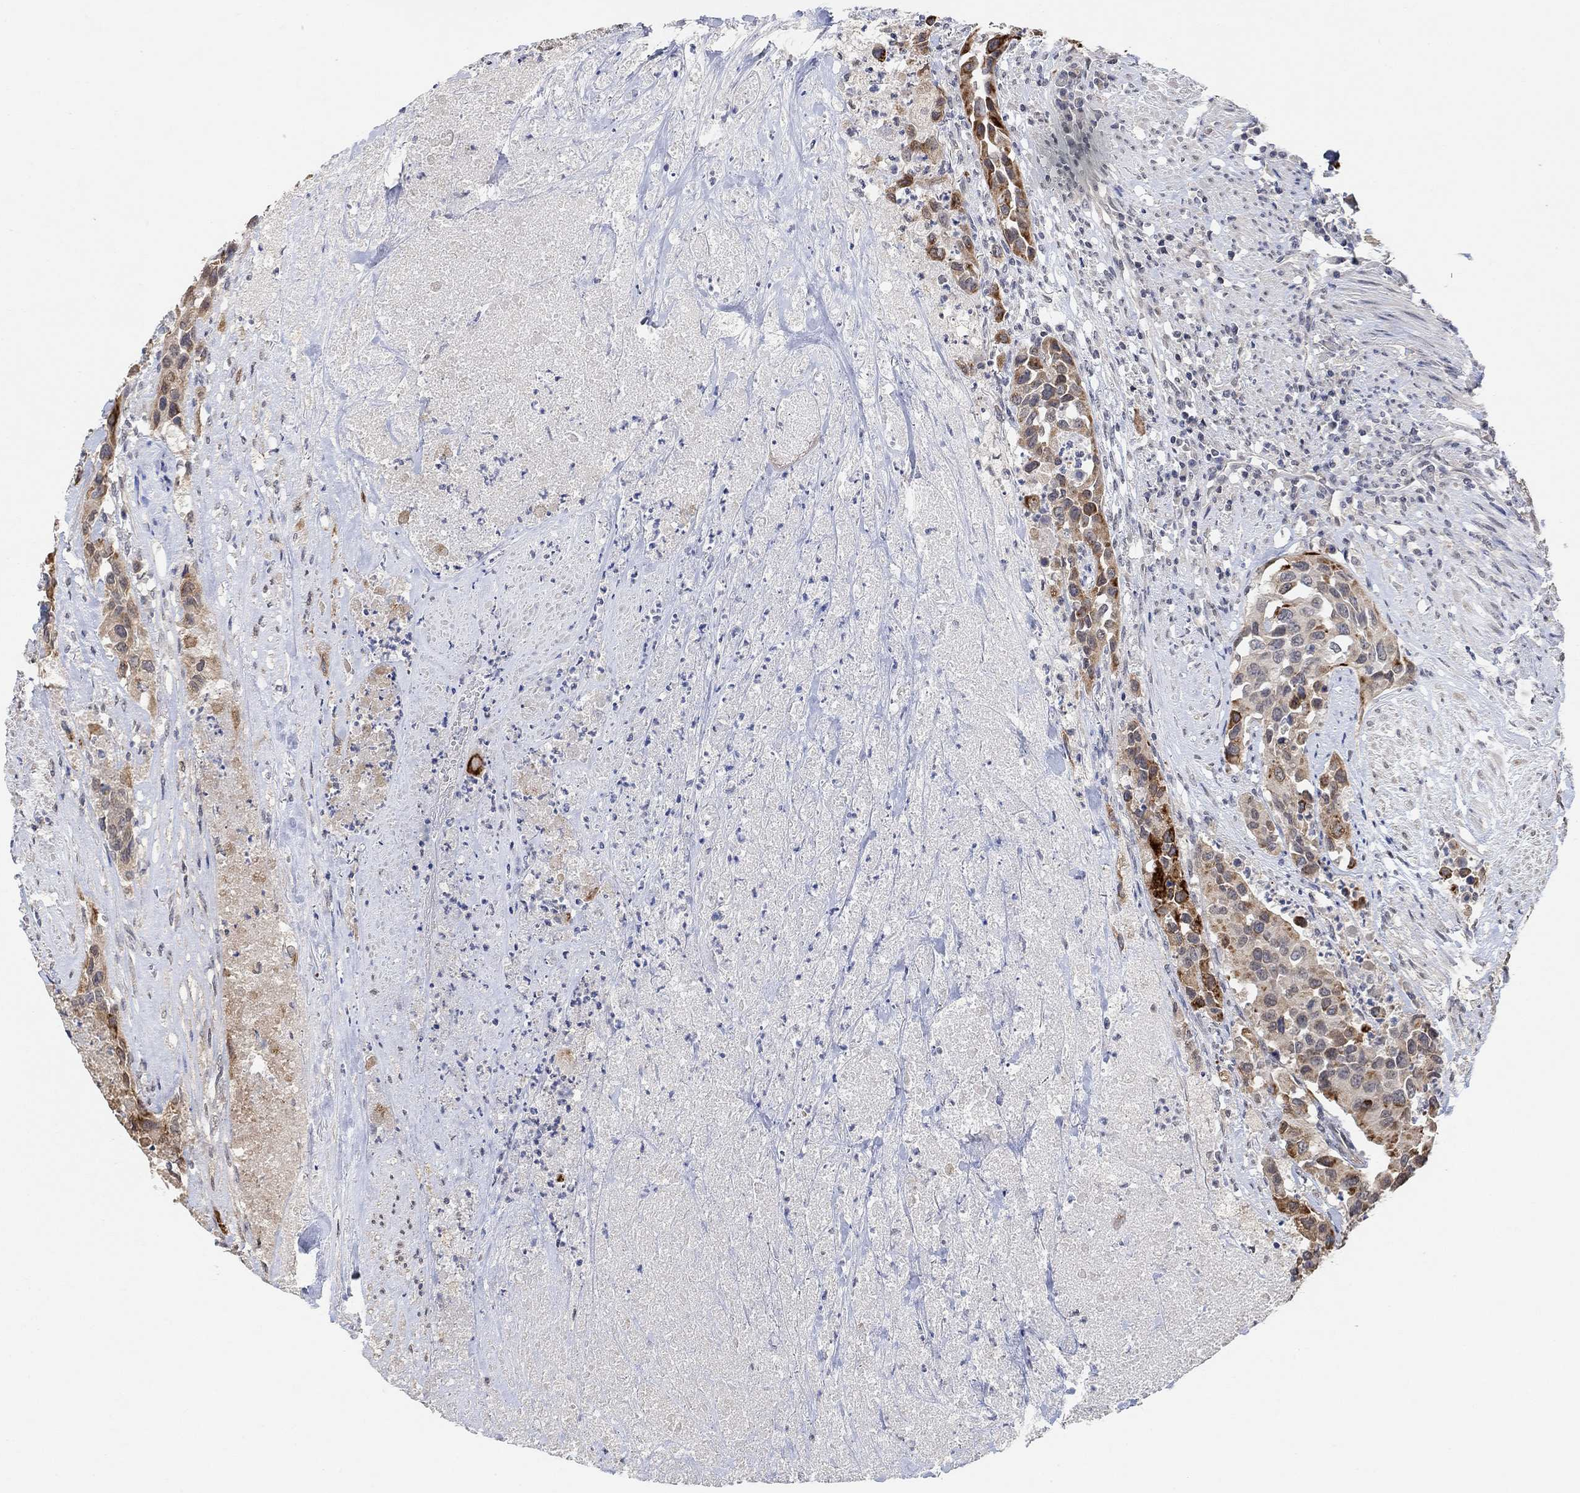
{"staining": {"intensity": "moderate", "quantity": "<25%", "location": "cytoplasmic/membranous"}, "tissue": "urothelial cancer", "cell_type": "Tumor cells", "image_type": "cancer", "snomed": [{"axis": "morphology", "description": "Urothelial carcinoma, High grade"}, {"axis": "topography", "description": "Urinary bladder"}], "caption": "DAB immunohistochemical staining of urothelial cancer shows moderate cytoplasmic/membranous protein expression in approximately <25% of tumor cells.", "gene": "UNC5B", "patient": {"sex": "female", "age": 73}}